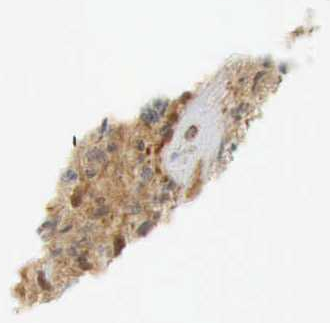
{"staining": {"intensity": "moderate", "quantity": "25%-75%", "location": "cytoplasmic/membranous,nuclear"}, "tissue": "glioma", "cell_type": "Tumor cells", "image_type": "cancer", "snomed": [{"axis": "morphology", "description": "Glioma, malignant, High grade"}, {"axis": "topography", "description": "Brain"}], "caption": "Moderate cytoplasmic/membranous and nuclear protein positivity is present in about 25%-75% of tumor cells in high-grade glioma (malignant).", "gene": "MYC", "patient": {"sex": "male", "age": 36}}